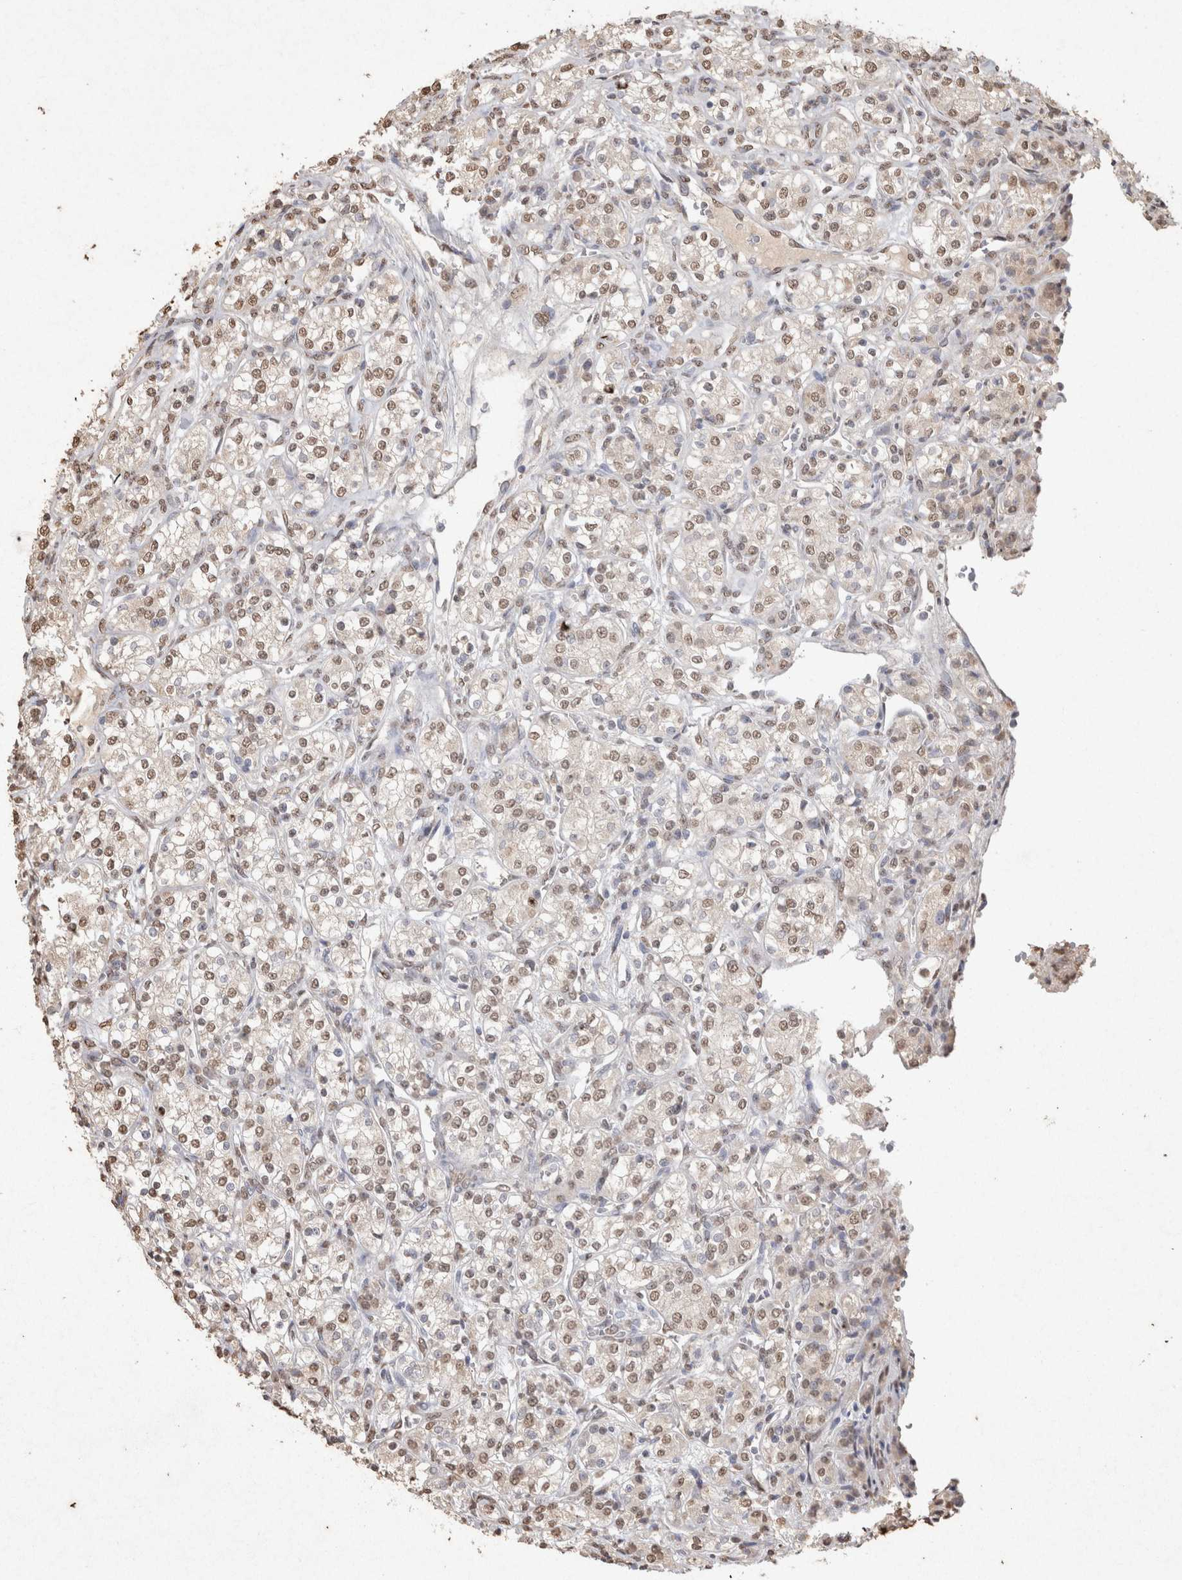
{"staining": {"intensity": "weak", "quantity": ">75%", "location": "nuclear"}, "tissue": "renal cancer", "cell_type": "Tumor cells", "image_type": "cancer", "snomed": [{"axis": "morphology", "description": "Adenocarcinoma, NOS"}, {"axis": "topography", "description": "Kidney"}], "caption": "Renal cancer (adenocarcinoma) stained with a protein marker demonstrates weak staining in tumor cells.", "gene": "MLX", "patient": {"sex": "male", "age": 77}}